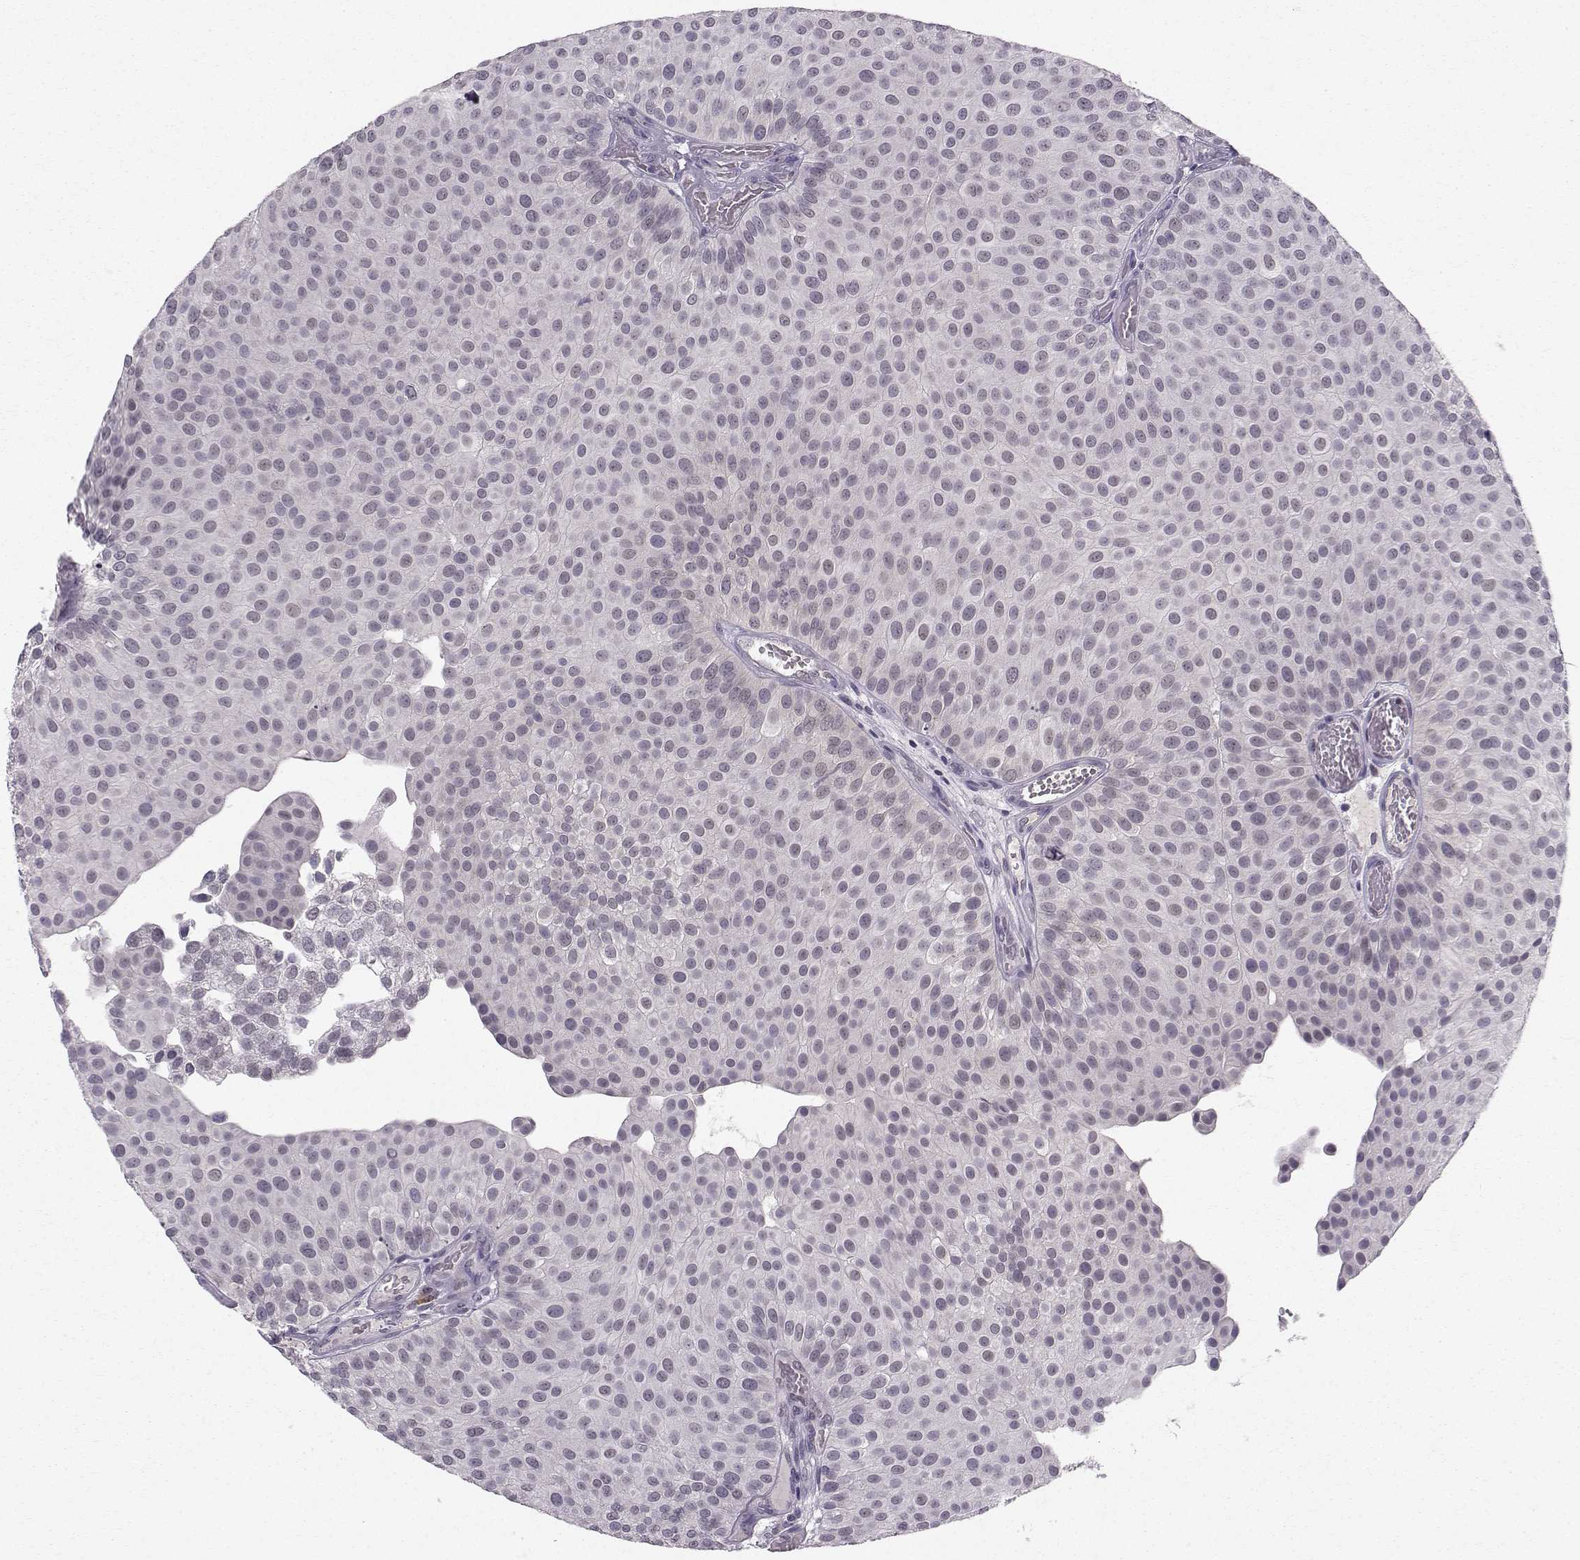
{"staining": {"intensity": "negative", "quantity": "none", "location": "none"}, "tissue": "urothelial cancer", "cell_type": "Tumor cells", "image_type": "cancer", "snomed": [{"axis": "morphology", "description": "Urothelial carcinoma, Low grade"}, {"axis": "topography", "description": "Urinary bladder"}], "caption": "Protein analysis of urothelial cancer displays no significant positivity in tumor cells.", "gene": "RPP38", "patient": {"sex": "female", "age": 87}}